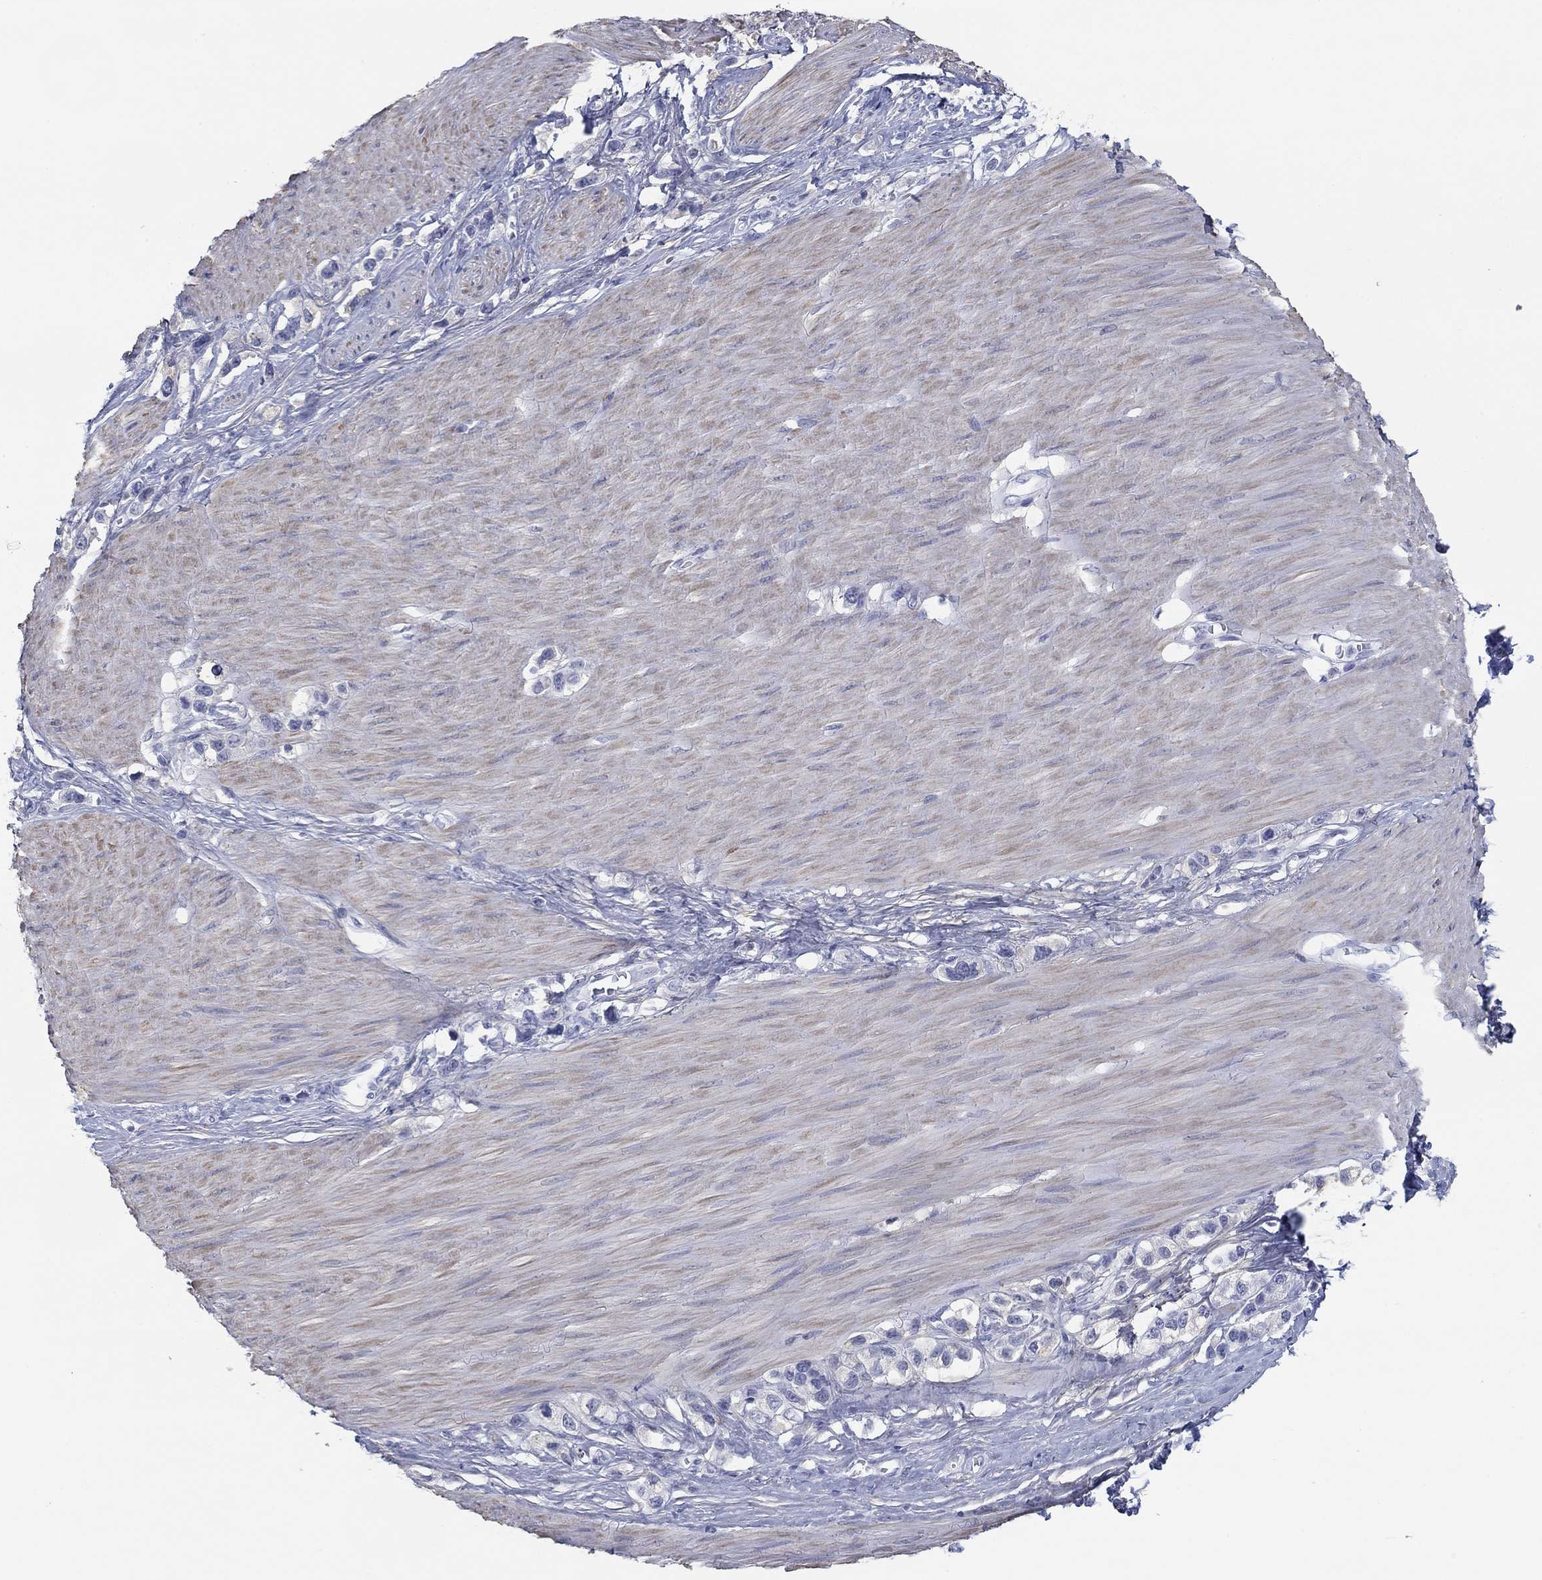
{"staining": {"intensity": "negative", "quantity": "none", "location": "none"}, "tissue": "stomach cancer", "cell_type": "Tumor cells", "image_type": "cancer", "snomed": [{"axis": "morphology", "description": "Normal tissue, NOS"}, {"axis": "morphology", "description": "Adenocarcinoma, NOS"}, {"axis": "morphology", "description": "Adenocarcinoma, High grade"}, {"axis": "topography", "description": "Stomach, upper"}, {"axis": "topography", "description": "Stomach"}], "caption": "IHC of human stomach high-grade adenocarcinoma displays no positivity in tumor cells. The staining was performed using DAB to visualize the protein expression in brown, while the nuclei were stained in blue with hematoxylin (Magnification: 20x).", "gene": "PDYN", "patient": {"sex": "female", "age": 65}}